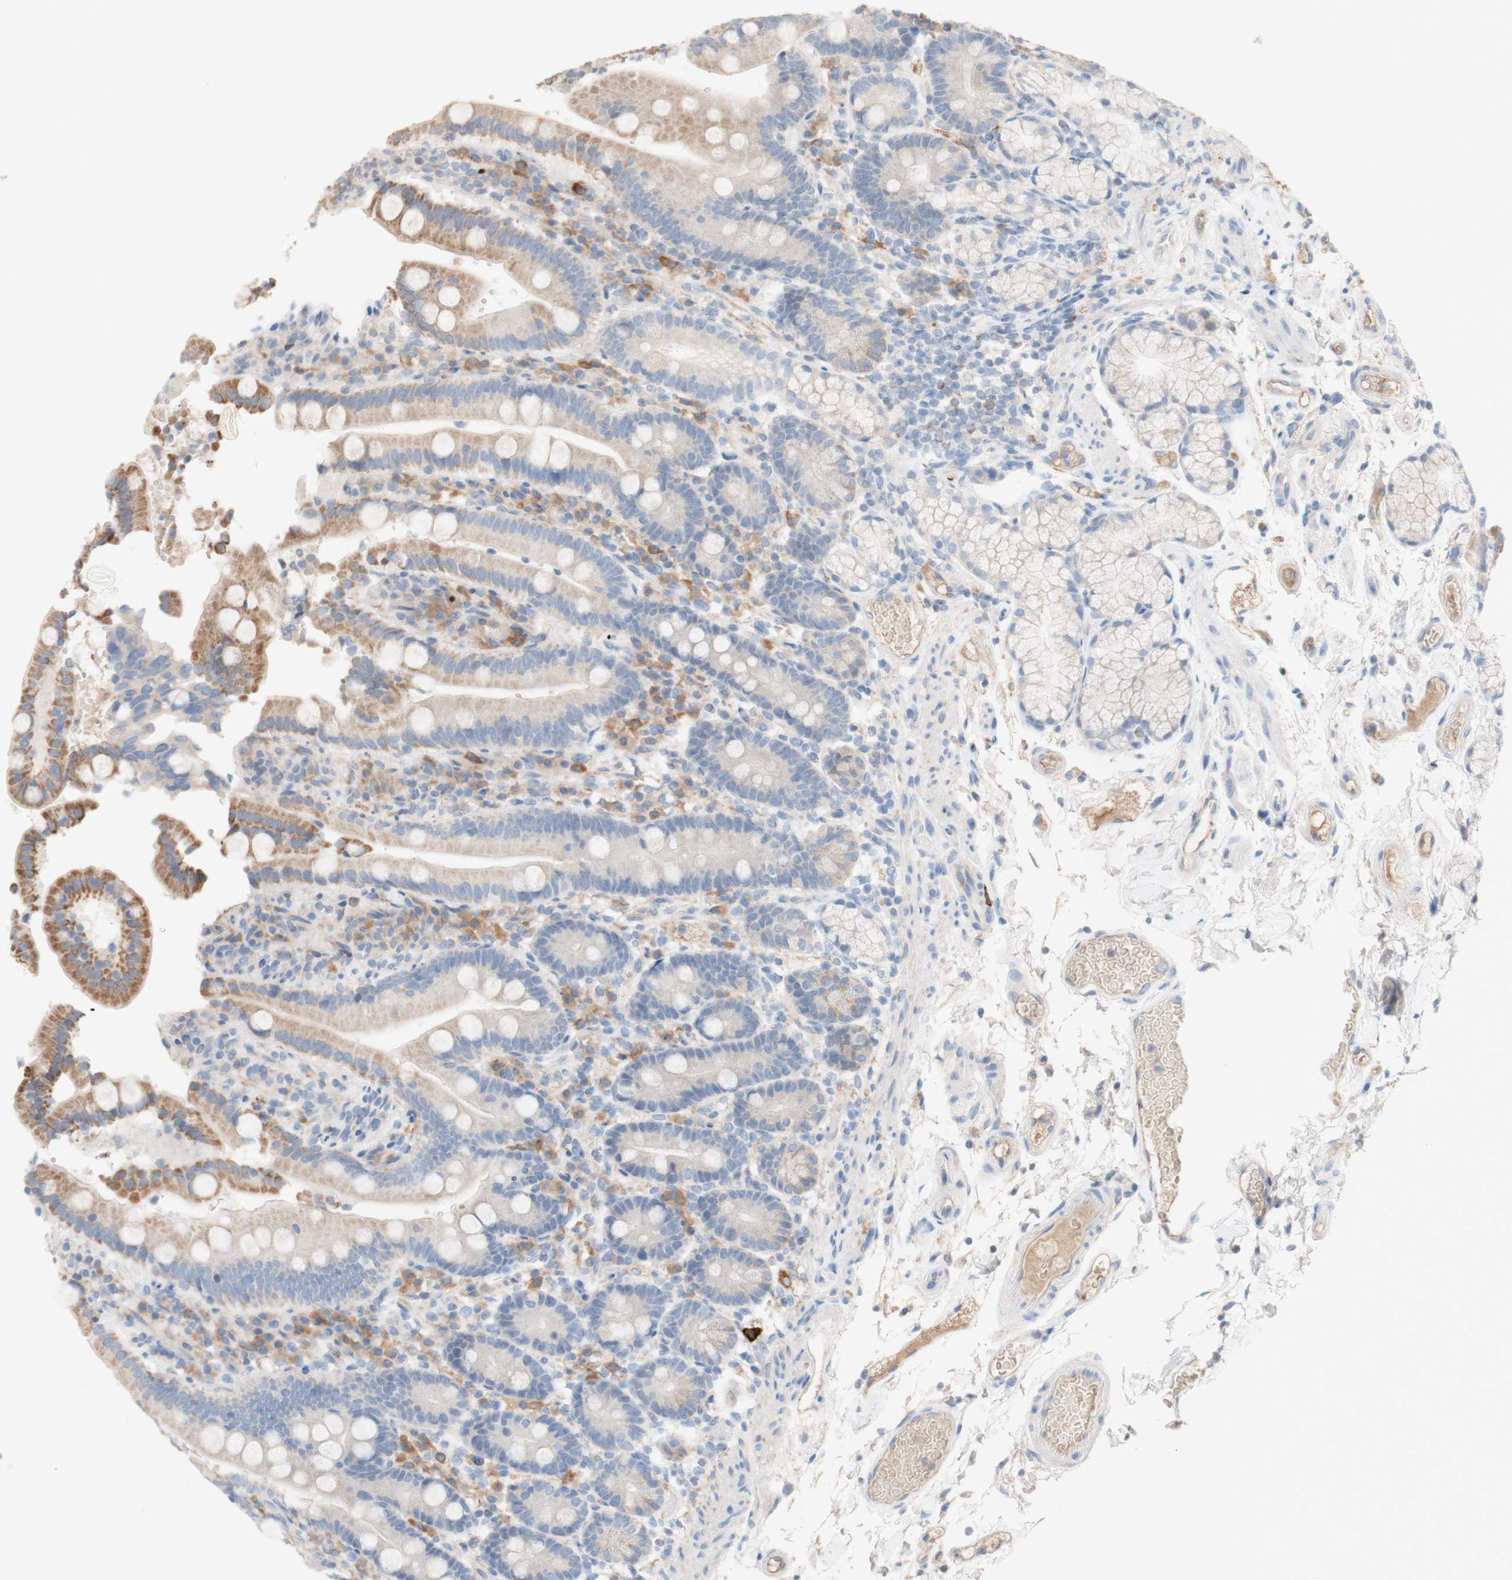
{"staining": {"intensity": "moderate", "quantity": "<25%", "location": "cytoplasmic/membranous"}, "tissue": "duodenum", "cell_type": "Glandular cells", "image_type": "normal", "snomed": [{"axis": "morphology", "description": "Normal tissue, NOS"}, {"axis": "topography", "description": "Small intestine, NOS"}], "caption": "This is an image of IHC staining of unremarkable duodenum, which shows moderate expression in the cytoplasmic/membranous of glandular cells.", "gene": "PACSIN1", "patient": {"sex": "female", "age": 71}}